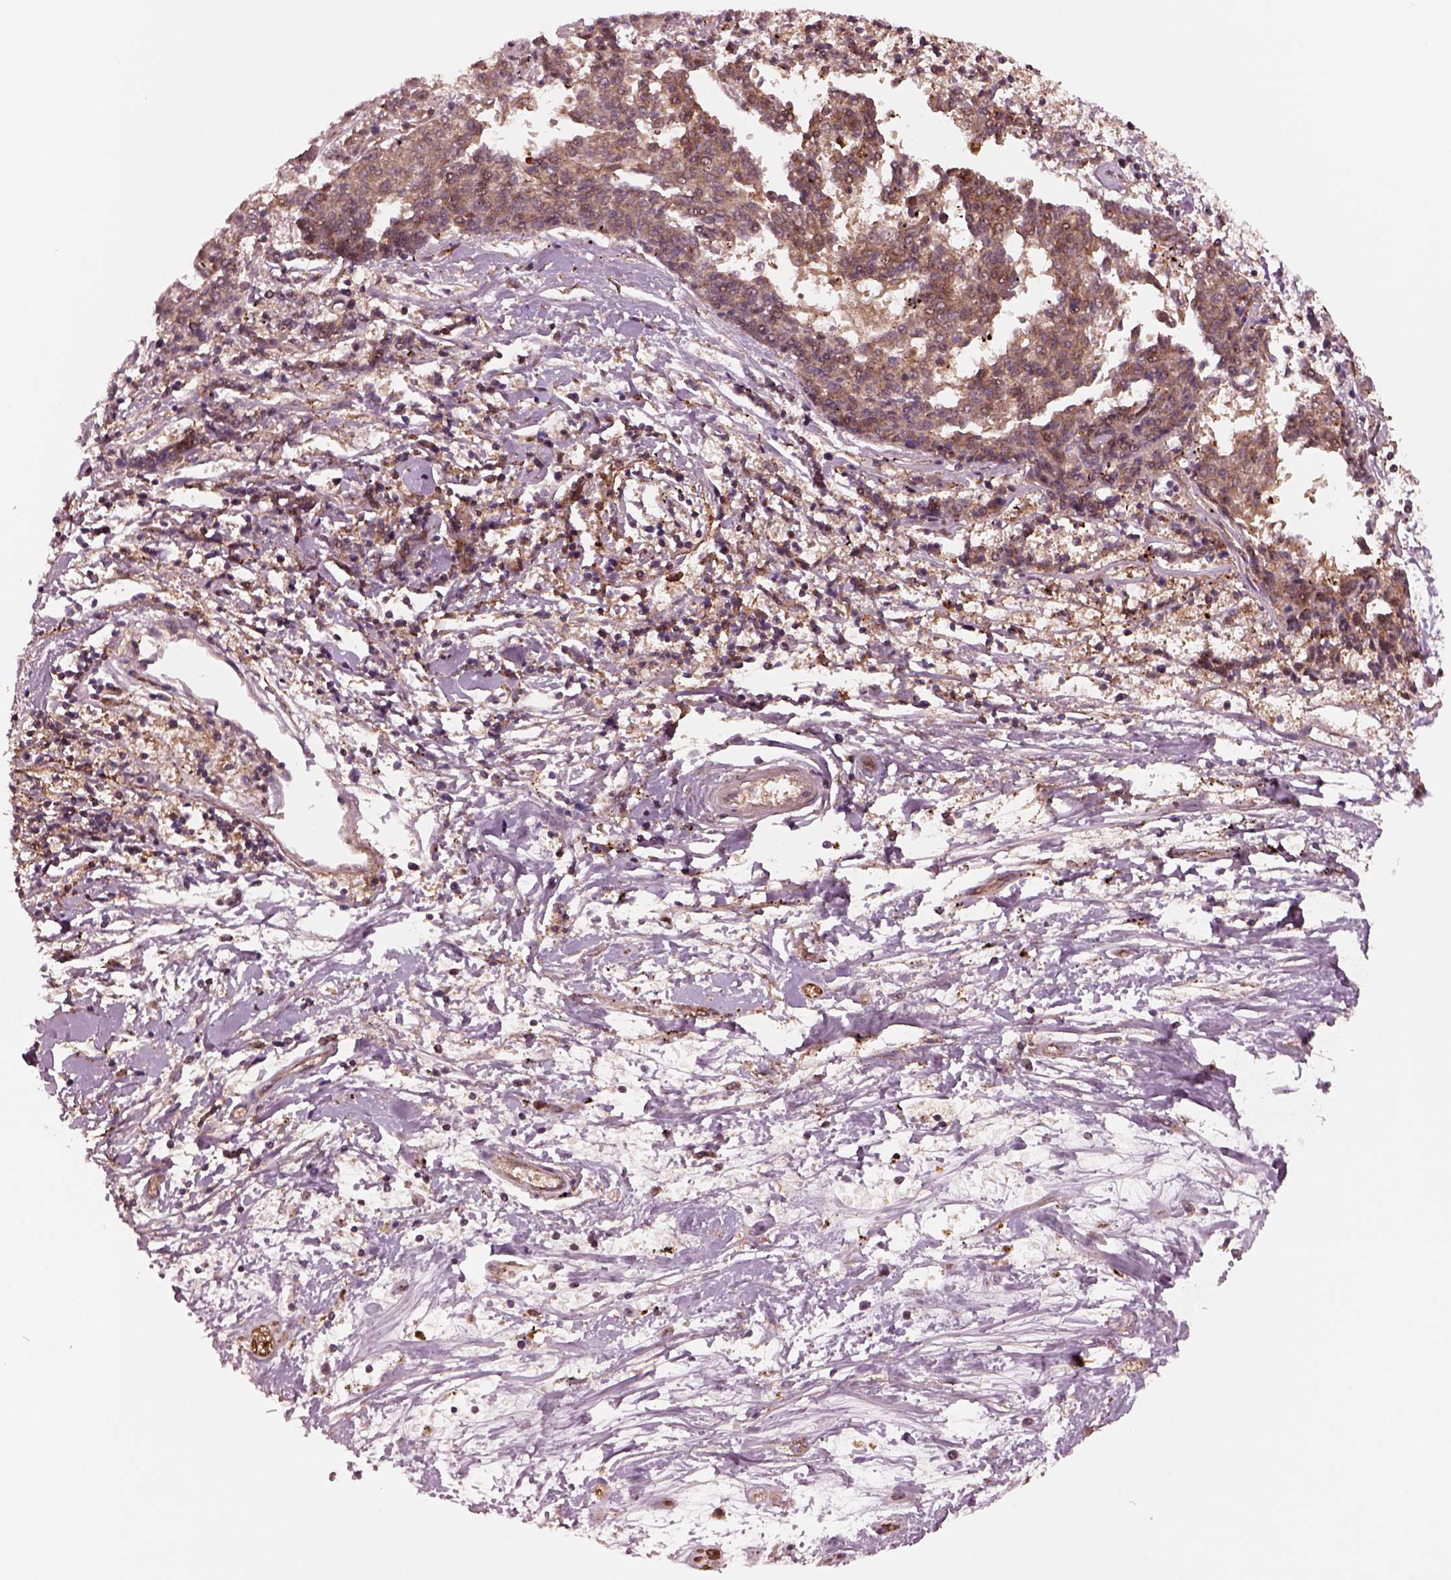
{"staining": {"intensity": "moderate", "quantity": "25%-75%", "location": "cytoplasmic/membranous"}, "tissue": "melanoma", "cell_type": "Tumor cells", "image_type": "cancer", "snomed": [{"axis": "morphology", "description": "Malignant melanoma, NOS"}, {"axis": "topography", "description": "Skin"}], "caption": "A brown stain shows moderate cytoplasmic/membranous positivity of a protein in human melanoma tumor cells. The staining was performed using DAB (3,3'-diaminobenzidine), with brown indicating positive protein expression. Nuclei are stained blue with hematoxylin.", "gene": "WASHC2A", "patient": {"sex": "female", "age": 72}}